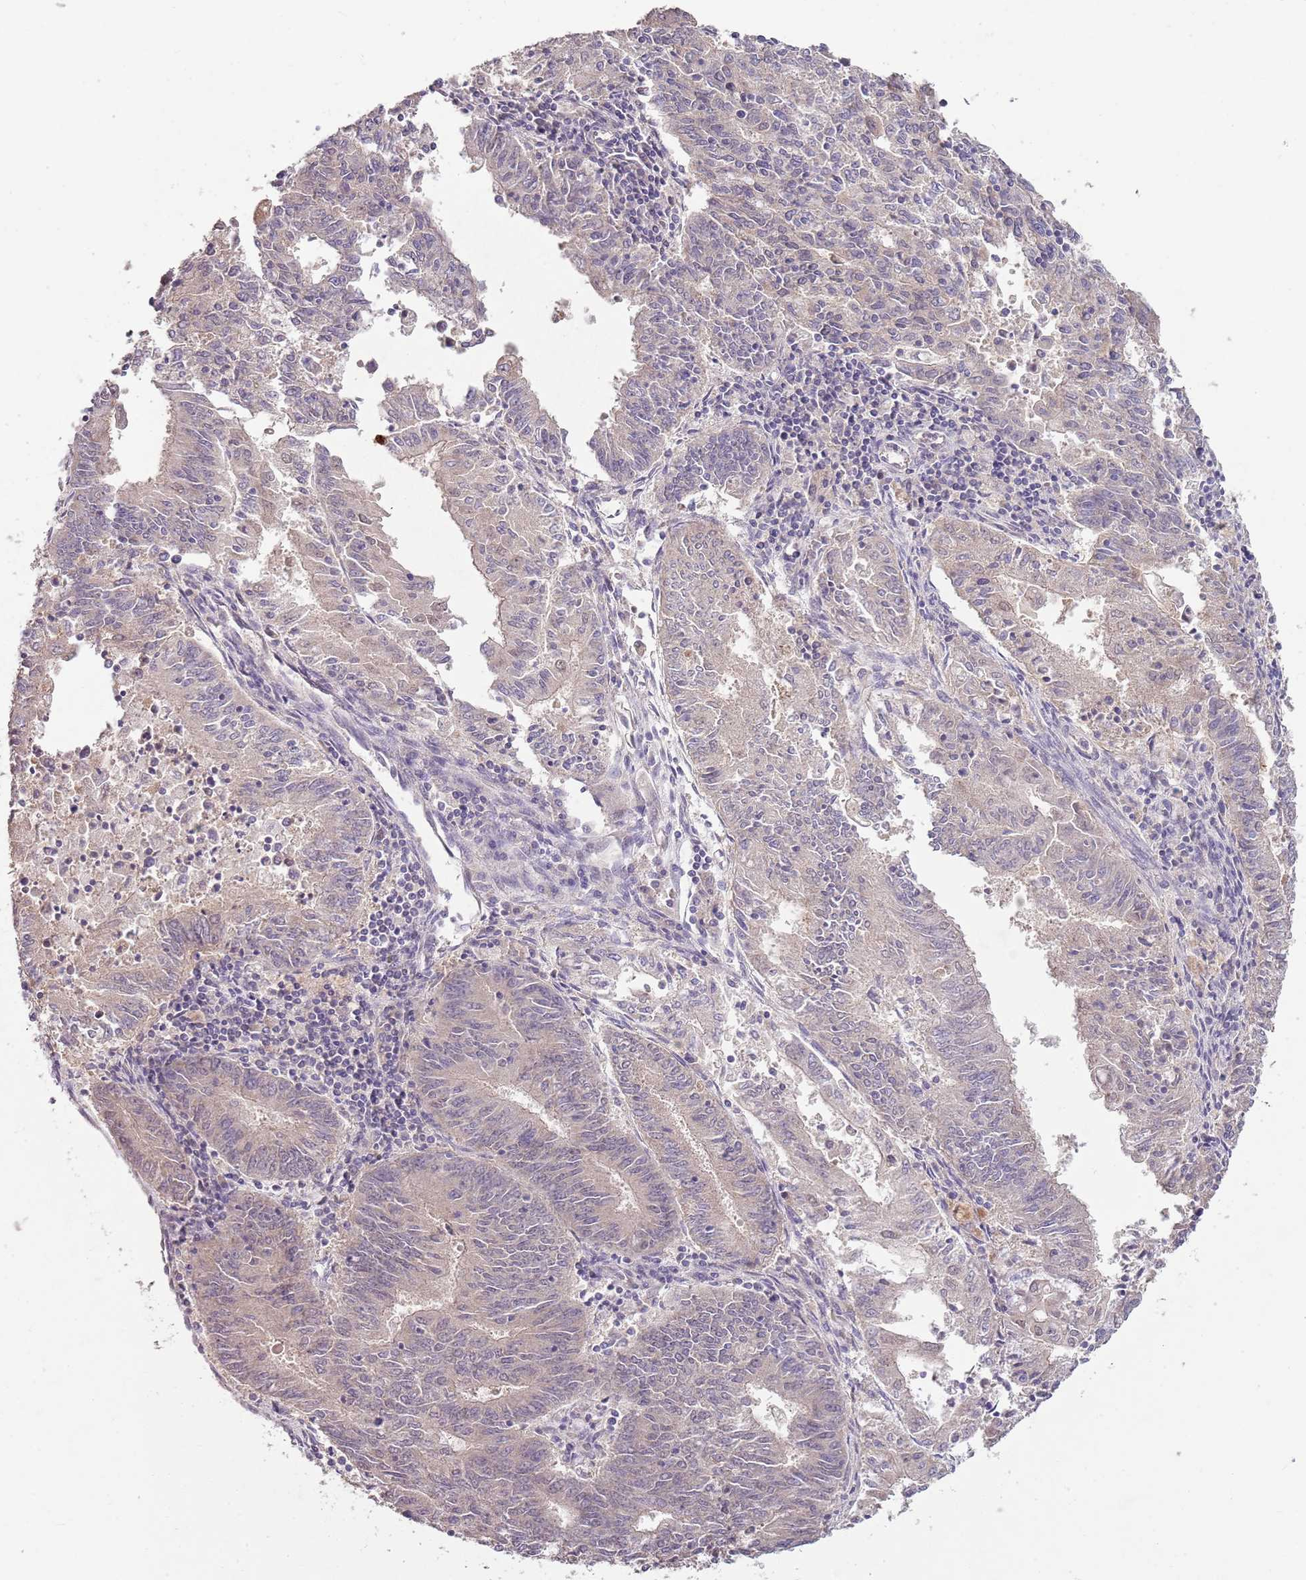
{"staining": {"intensity": "negative", "quantity": "none", "location": "none"}, "tissue": "endometrial cancer", "cell_type": "Tumor cells", "image_type": "cancer", "snomed": [{"axis": "morphology", "description": "Adenocarcinoma, NOS"}, {"axis": "topography", "description": "Endometrium"}], "caption": "A high-resolution image shows immunohistochemistry (IHC) staining of endometrial cancer (adenocarcinoma), which displays no significant expression in tumor cells. The staining is performed using DAB (3,3'-diaminobenzidine) brown chromogen with nuclei counter-stained in using hematoxylin.", "gene": "TEKT4", "patient": {"sex": "female", "age": 59}}